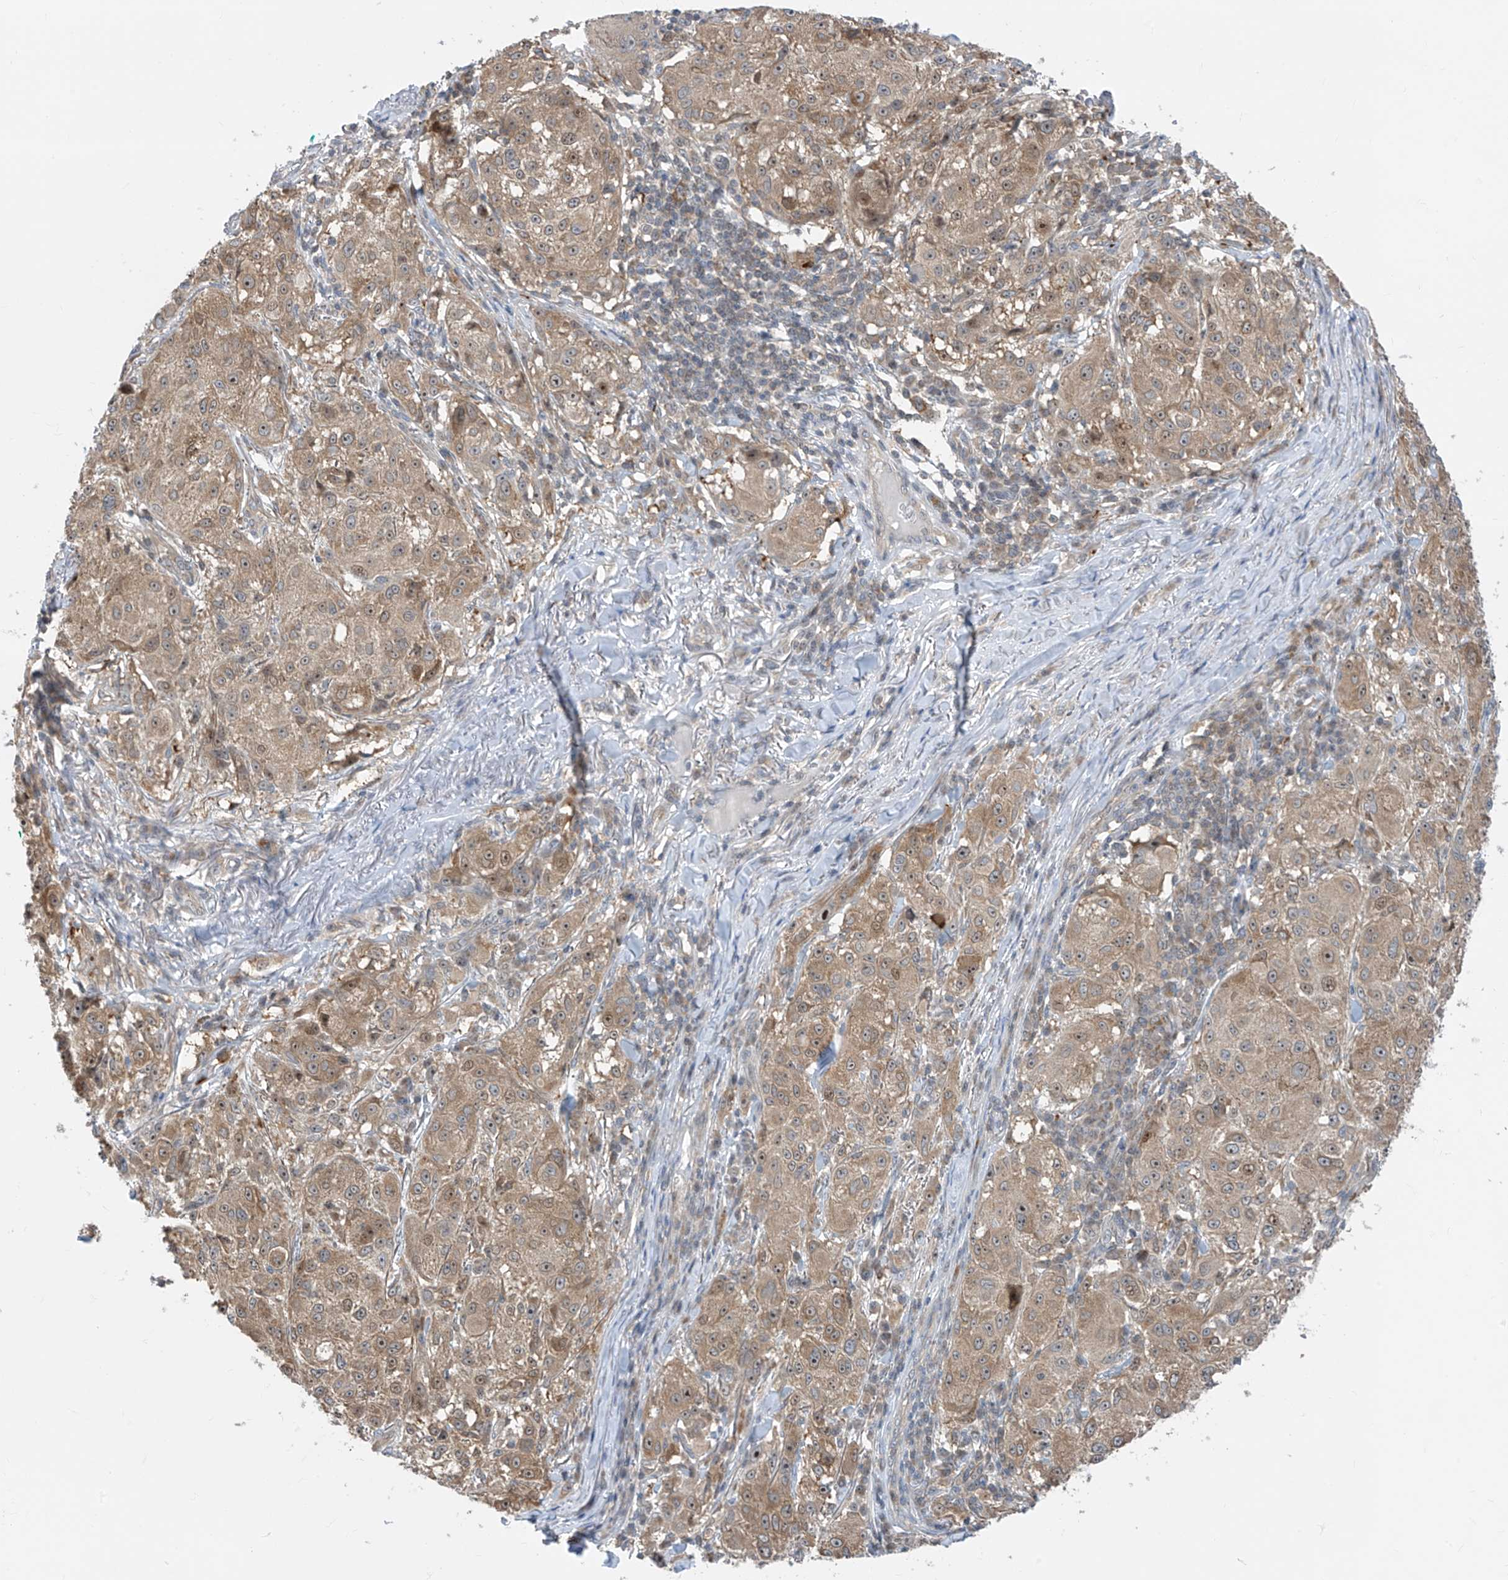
{"staining": {"intensity": "weak", "quantity": ">75%", "location": "cytoplasmic/membranous"}, "tissue": "melanoma", "cell_type": "Tumor cells", "image_type": "cancer", "snomed": [{"axis": "morphology", "description": "Necrosis, NOS"}, {"axis": "morphology", "description": "Malignant melanoma, NOS"}, {"axis": "topography", "description": "Skin"}], "caption": "A high-resolution micrograph shows immunohistochemistry staining of malignant melanoma, which demonstrates weak cytoplasmic/membranous staining in approximately >75% of tumor cells.", "gene": "TTC38", "patient": {"sex": "female", "age": 87}}